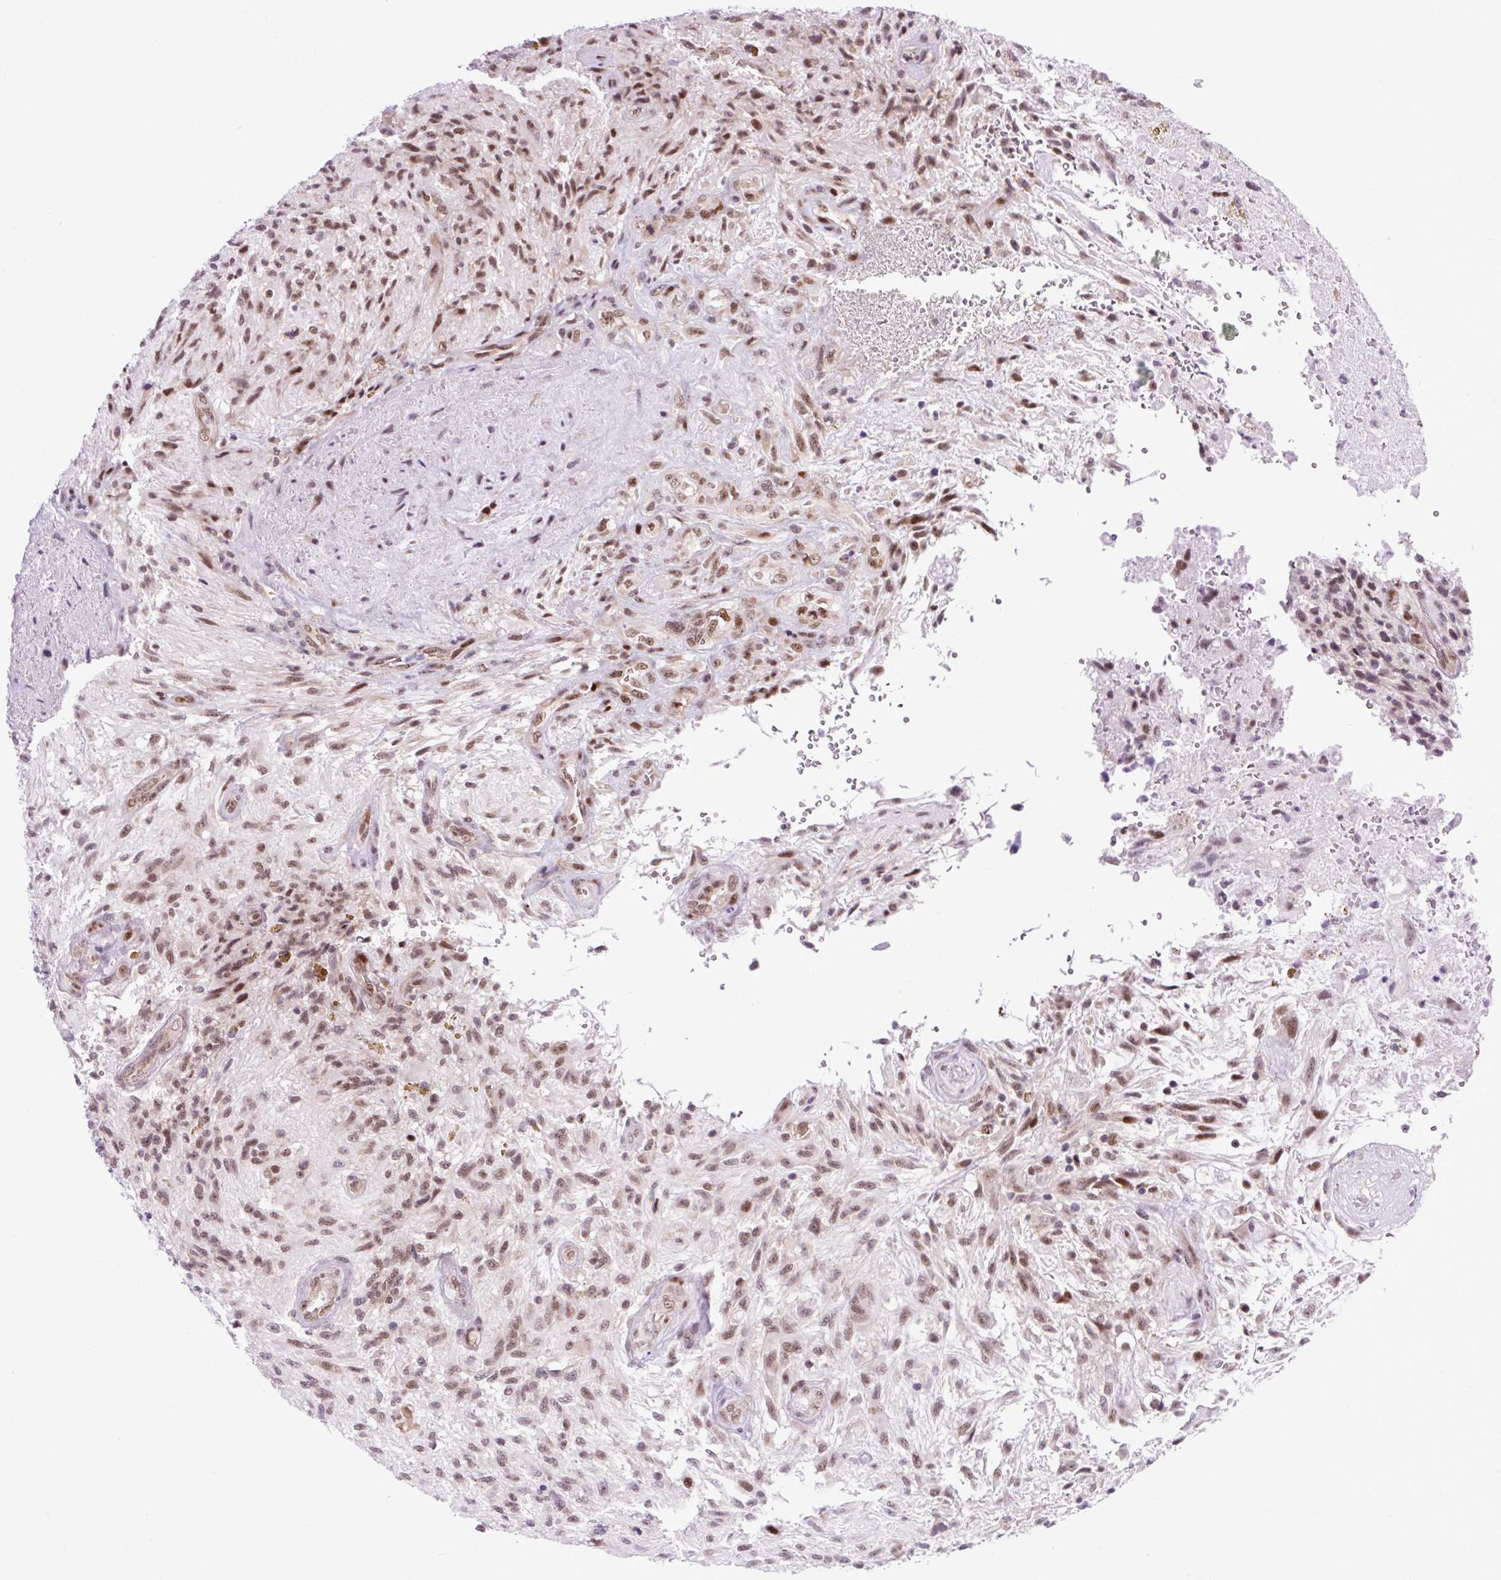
{"staining": {"intensity": "moderate", "quantity": ">75%", "location": "nuclear"}, "tissue": "glioma", "cell_type": "Tumor cells", "image_type": "cancer", "snomed": [{"axis": "morphology", "description": "Glioma, malignant, High grade"}, {"axis": "topography", "description": "Brain"}], "caption": "Malignant glioma (high-grade) stained with a brown dye shows moderate nuclear positive positivity in approximately >75% of tumor cells.", "gene": "CLK2", "patient": {"sex": "male", "age": 56}}